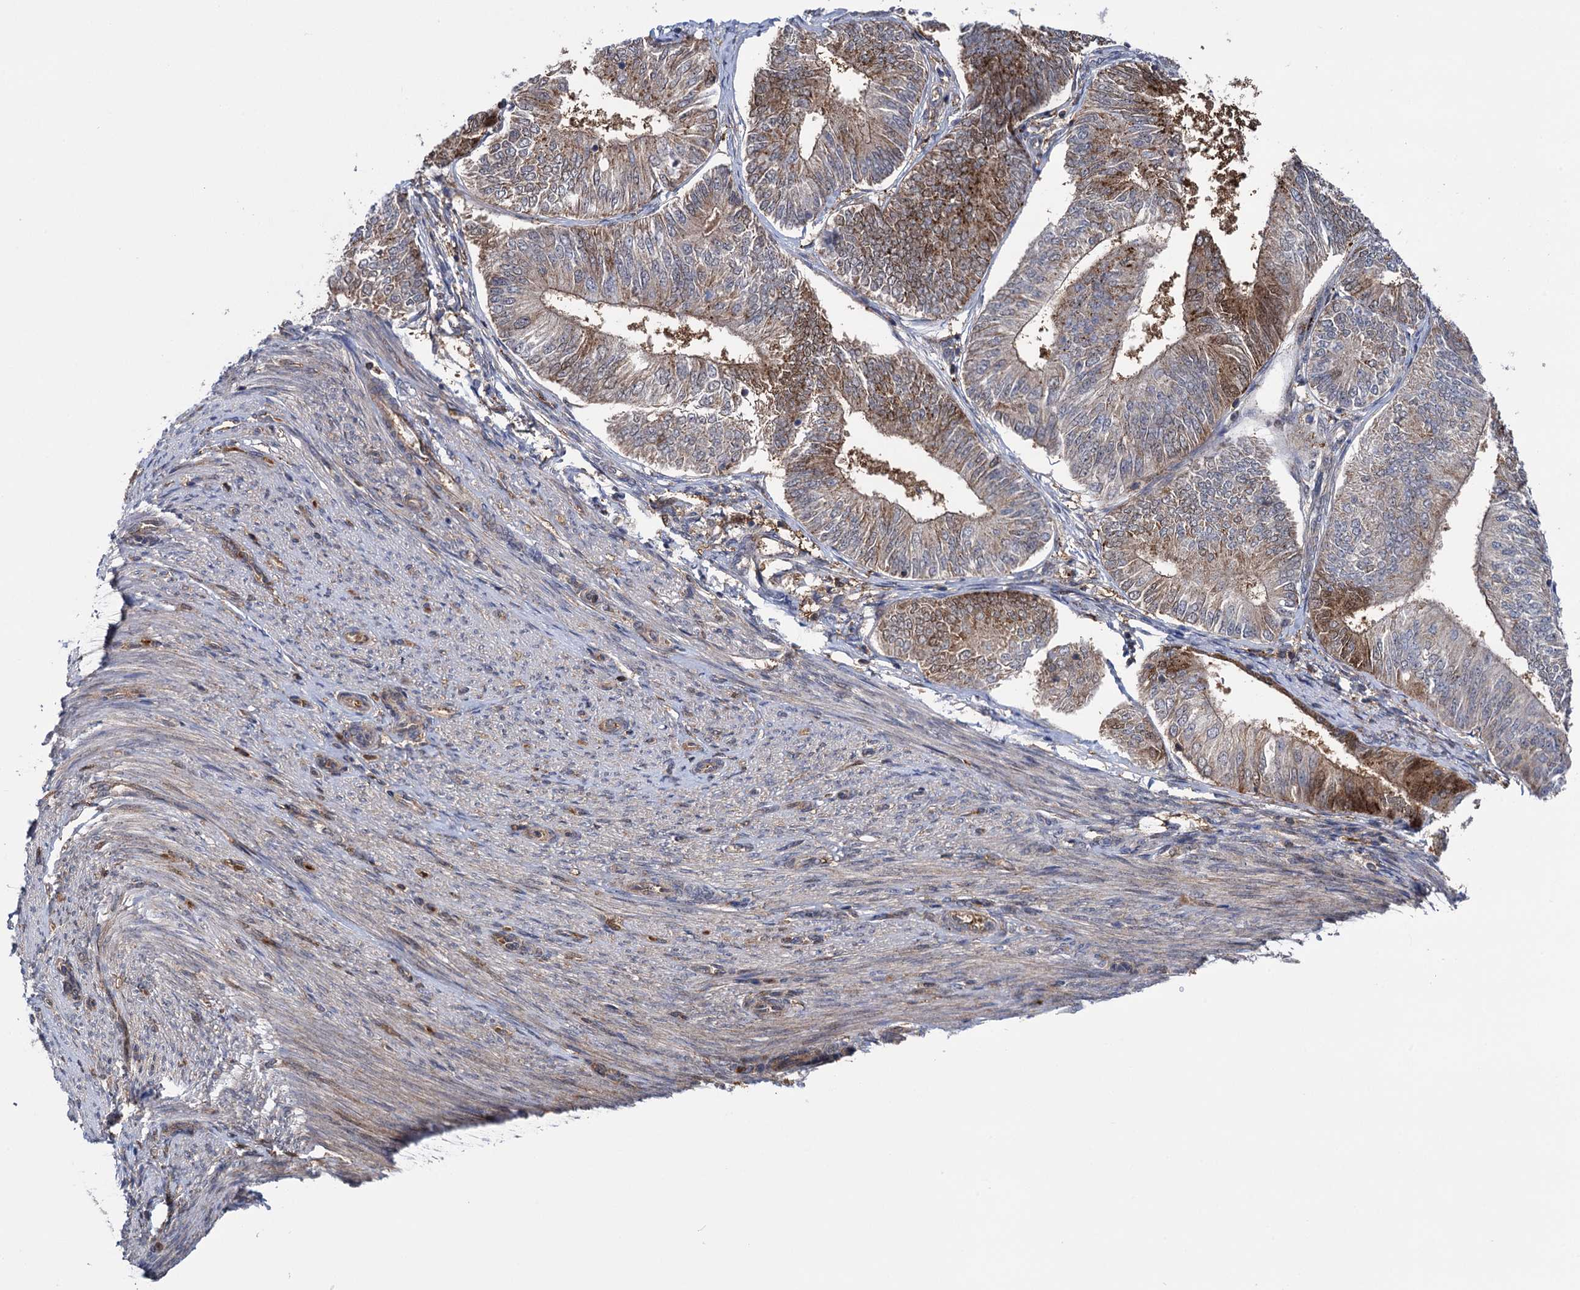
{"staining": {"intensity": "moderate", "quantity": ">75%", "location": "cytoplasmic/membranous"}, "tissue": "endometrial cancer", "cell_type": "Tumor cells", "image_type": "cancer", "snomed": [{"axis": "morphology", "description": "Adenocarcinoma, NOS"}, {"axis": "topography", "description": "Endometrium"}], "caption": "This is an image of immunohistochemistry staining of adenocarcinoma (endometrial), which shows moderate expression in the cytoplasmic/membranous of tumor cells.", "gene": "GLO1", "patient": {"sex": "female", "age": 58}}